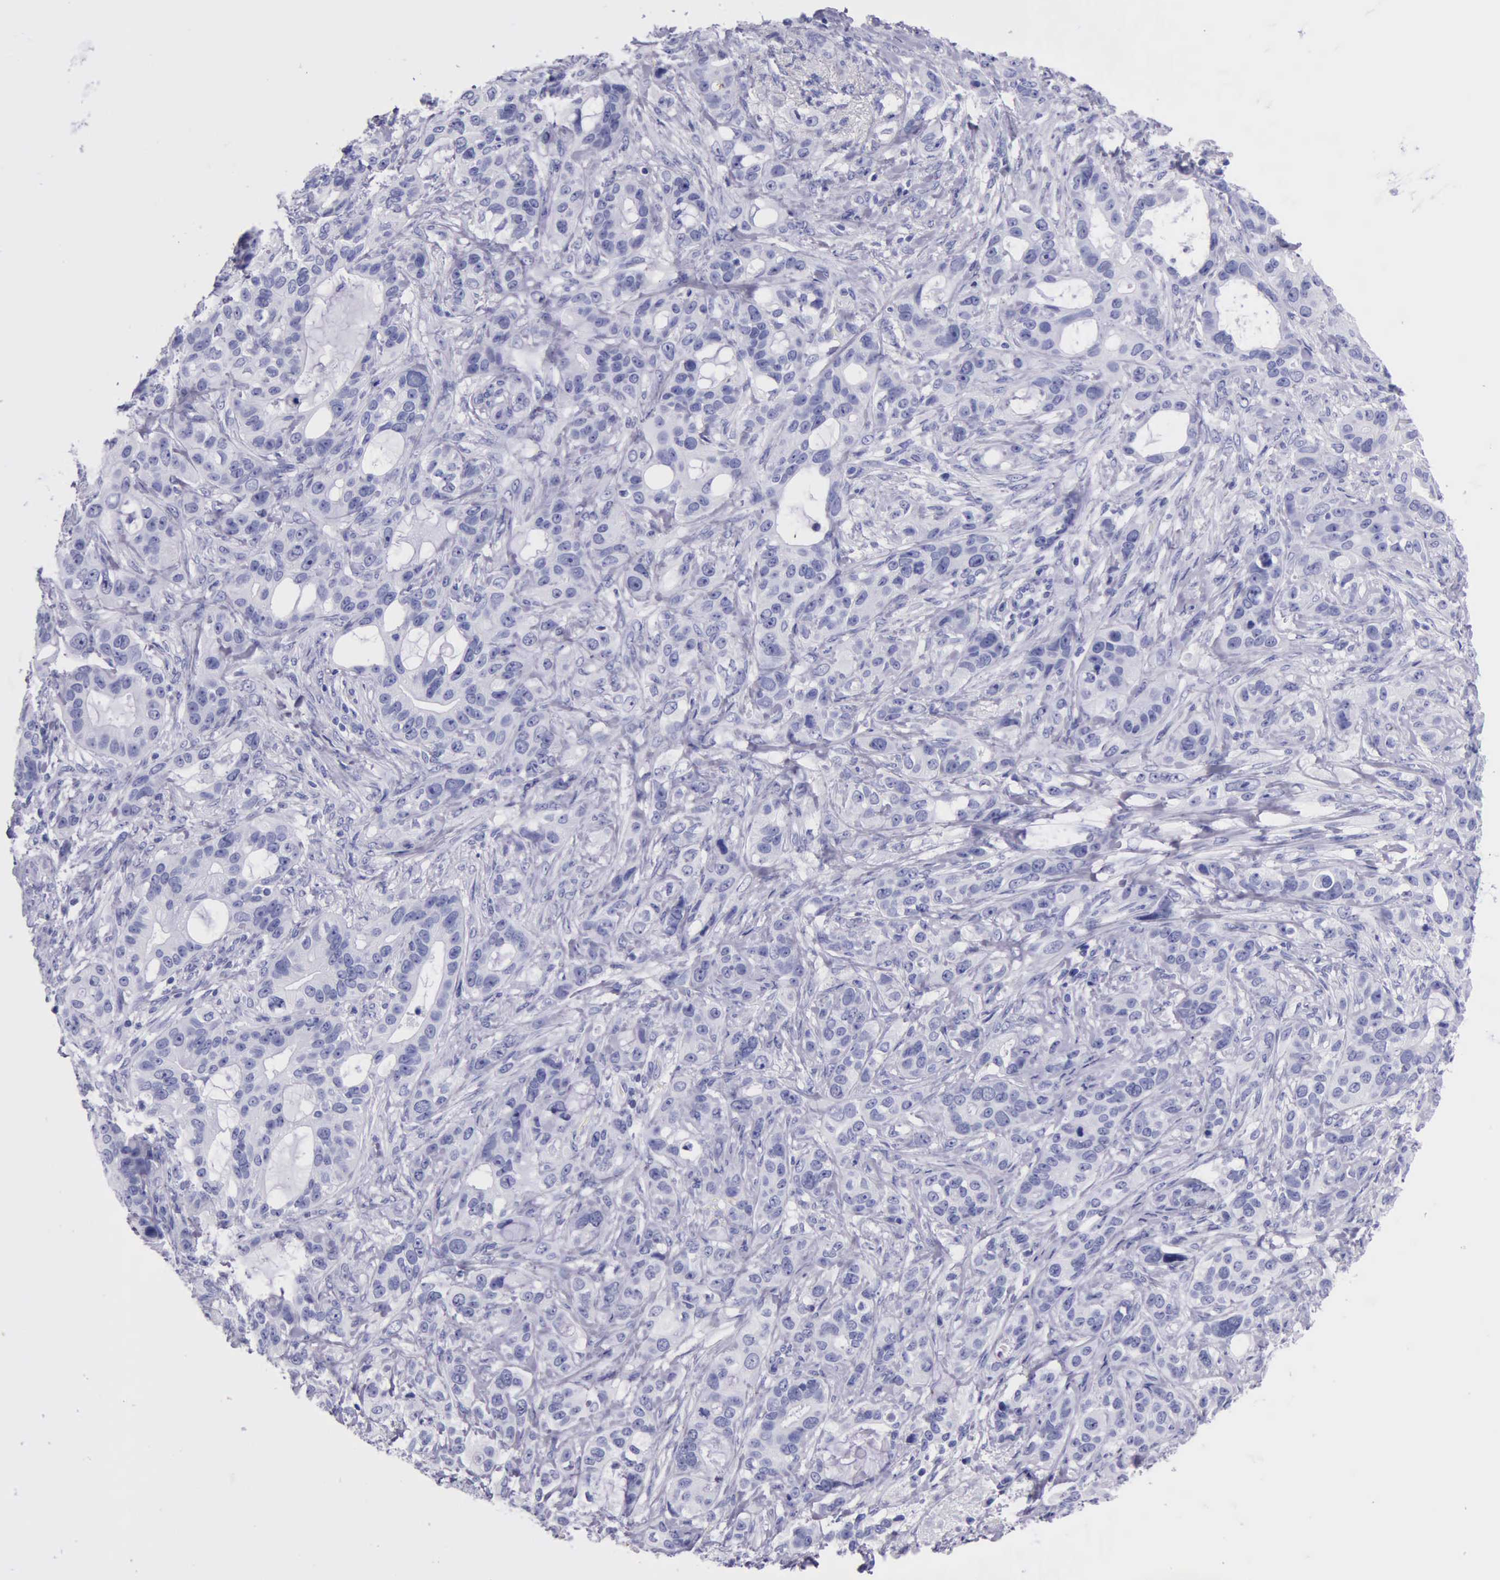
{"staining": {"intensity": "negative", "quantity": "none", "location": "none"}, "tissue": "stomach cancer", "cell_type": "Tumor cells", "image_type": "cancer", "snomed": [{"axis": "morphology", "description": "Adenocarcinoma, NOS"}, {"axis": "topography", "description": "Stomach, upper"}], "caption": "Stomach adenocarcinoma was stained to show a protein in brown. There is no significant positivity in tumor cells.", "gene": "KLK3", "patient": {"sex": "male", "age": 47}}